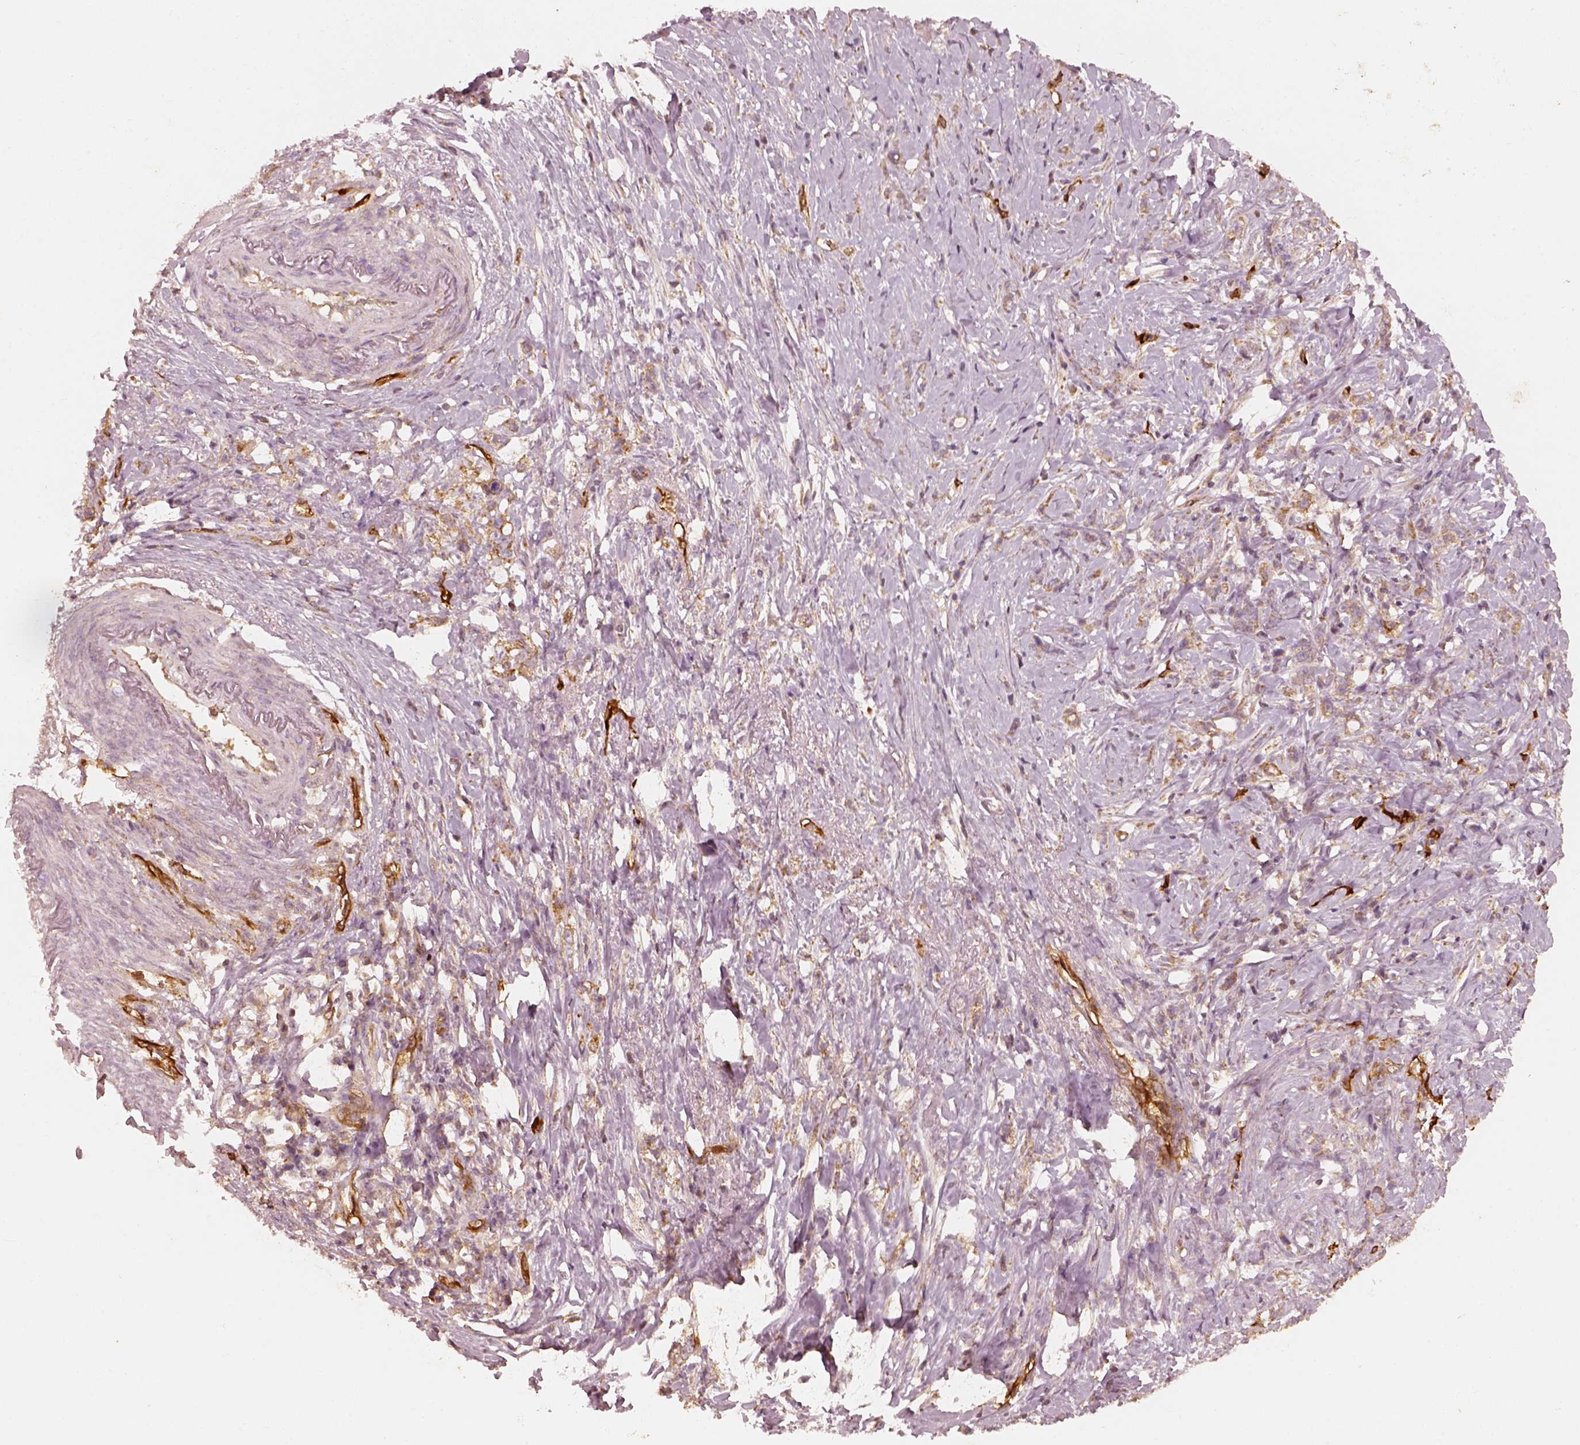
{"staining": {"intensity": "weak", "quantity": ">75%", "location": "cytoplasmic/membranous"}, "tissue": "stomach cancer", "cell_type": "Tumor cells", "image_type": "cancer", "snomed": [{"axis": "morphology", "description": "Adenocarcinoma, NOS"}, {"axis": "topography", "description": "Stomach, lower"}], "caption": "About >75% of tumor cells in human adenocarcinoma (stomach) show weak cytoplasmic/membranous protein positivity as visualized by brown immunohistochemical staining.", "gene": "FSCN1", "patient": {"sex": "male", "age": 88}}